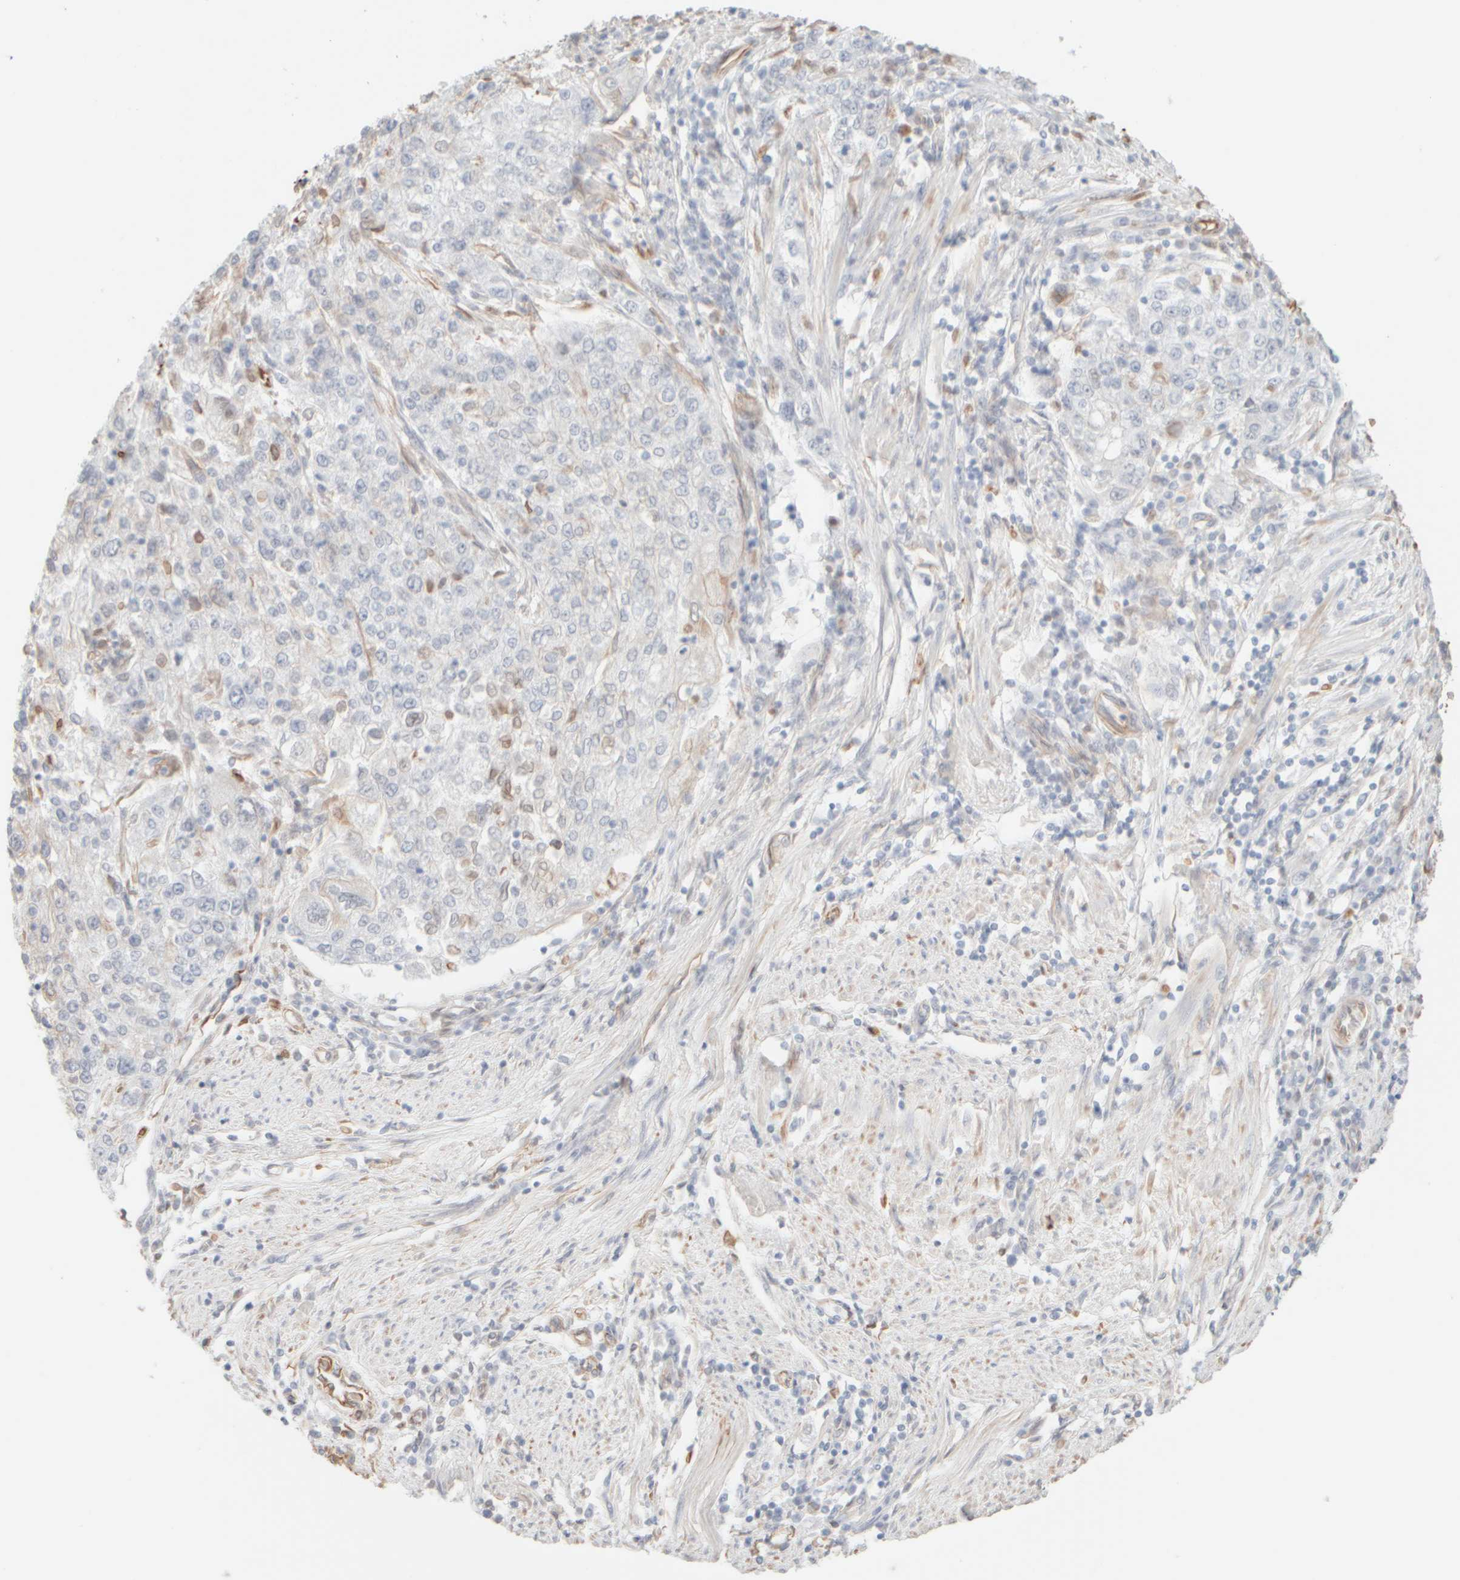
{"staining": {"intensity": "moderate", "quantity": "<25%", "location": "cytoplasmic/membranous,nuclear"}, "tissue": "endometrial cancer", "cell_type": "Tumor cells", "image_type": "cancer", "snomed": [{"axis": "morphology", "description": "Adenocarcinoma, NOS"}, {"axis": "topography", "description": "Endometrium"}], "caption": "Immunohistochemical staining of human adenocarcinoma (endometrial) displays low levels of moderate cytoplasmic/membranous and nuclear expression in about <25% of tumor cells.", "gene": "KRT15", "patient": {"sex": "female", "age": 49}}